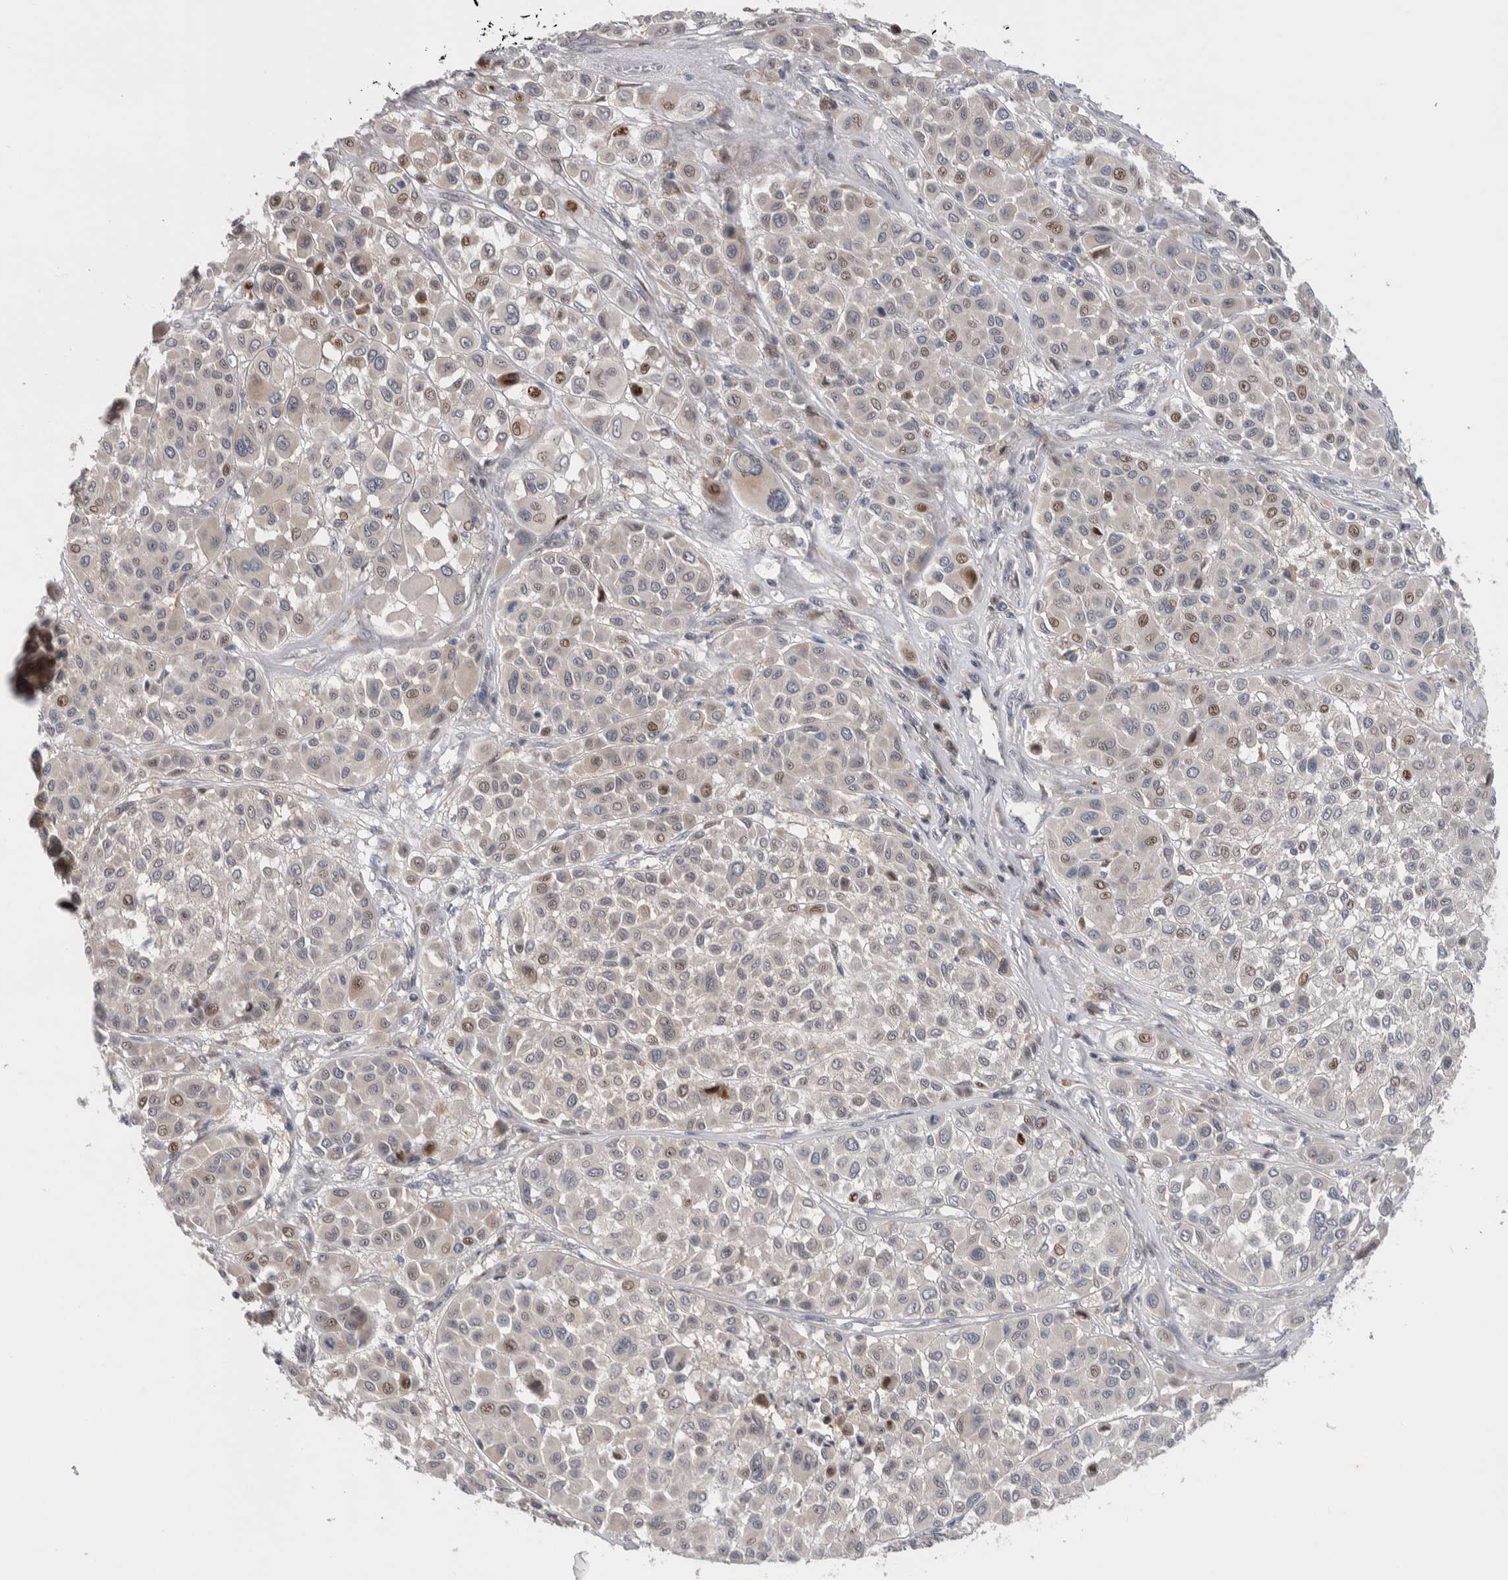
{"staining": {"intensity": "moderate", "quantity": "<25%", "location": "nuclear"}, "tissue": "melanoma", "cell_type": "Tumor cells", "image_type": "cancer", "snomed": [{"axis": "morphology", "description": "Malignant melanoma, Metastatic site"}, {"axis": "topography", "description": "Soft tissue"}], "caption": "Malignant melanoma (metastatic site) tissue exhibits moderate nuclear positivity in about <25% of tumor cells", "gene": "PRRG4", "patient": {"sex": "male", "age": 41}}